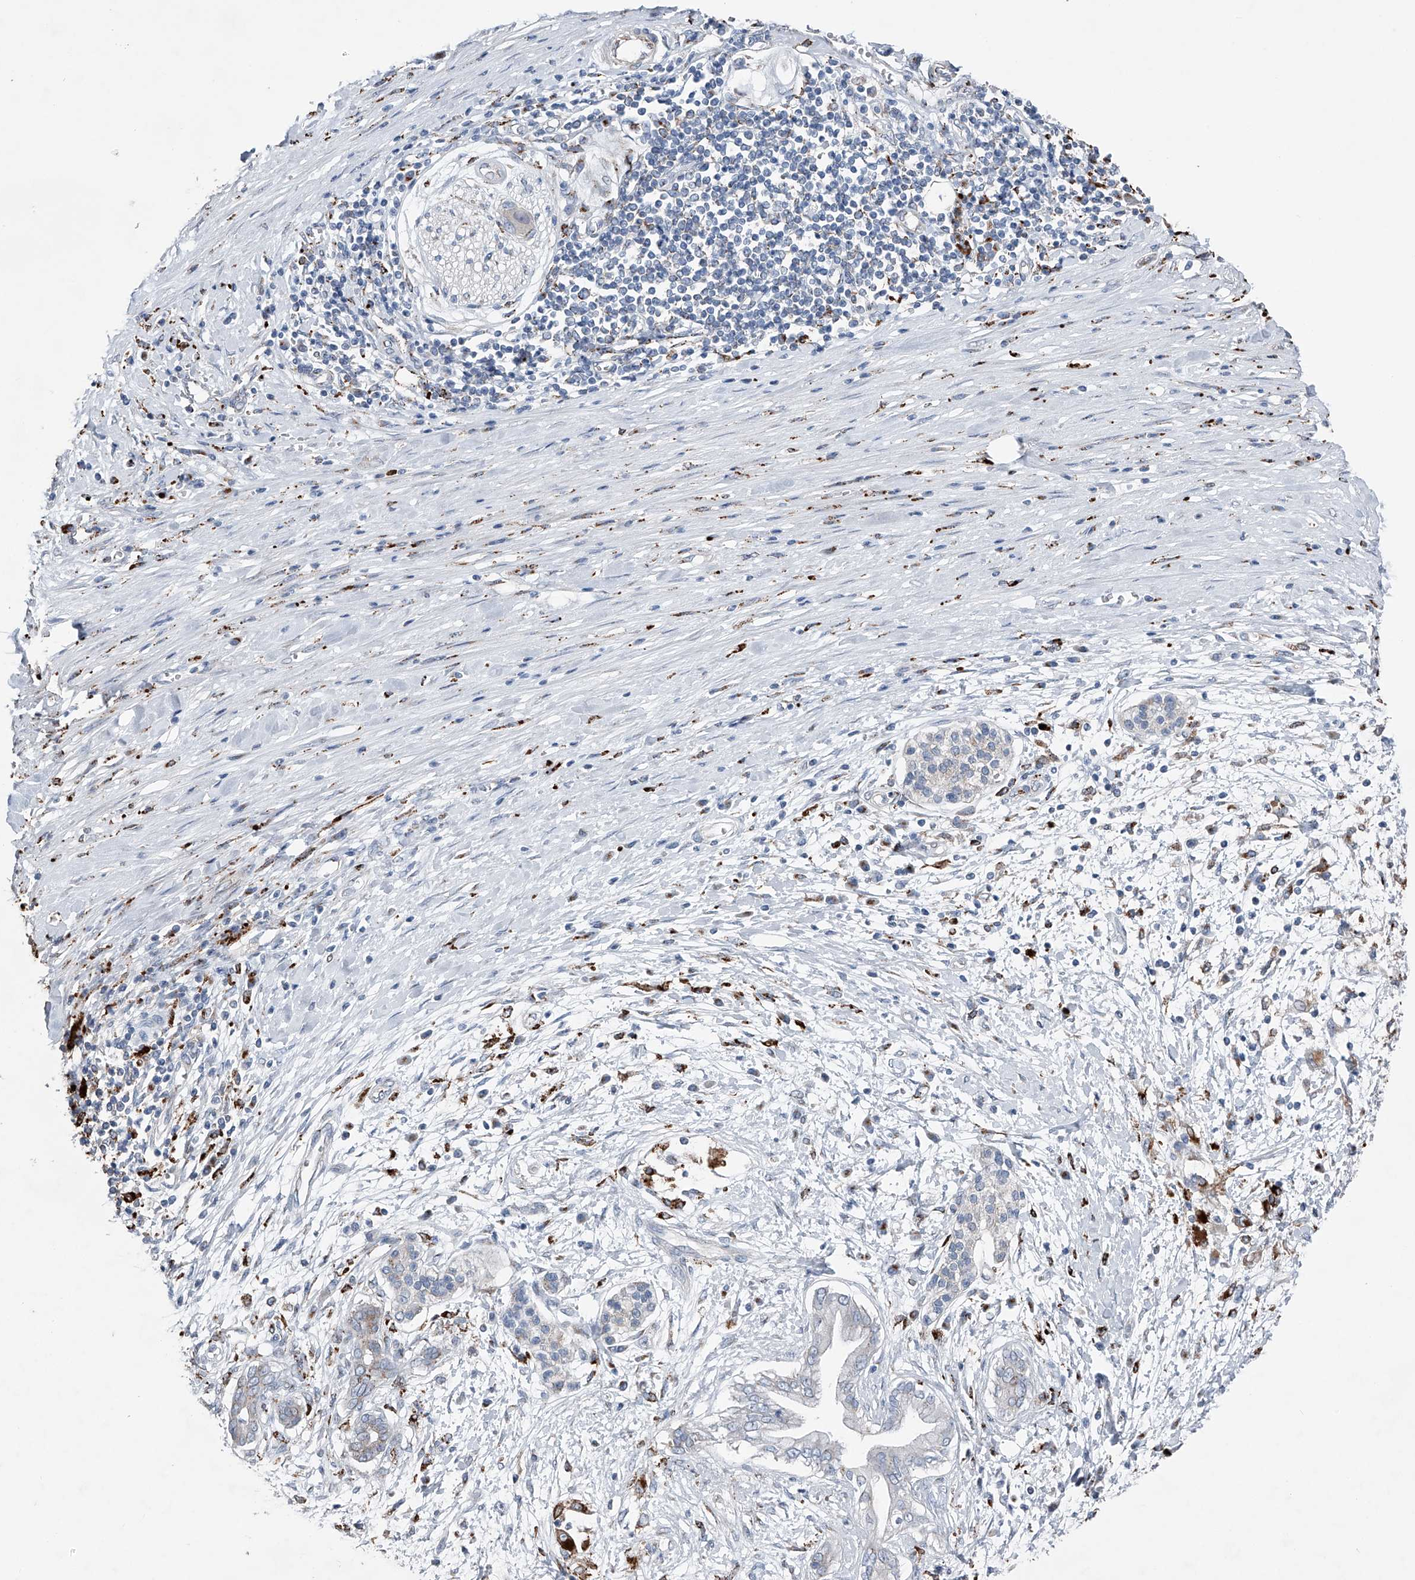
{"staining": {"intensity": "weak", "quantity": "25%-75%", "location": "cytoplasmic/membranous"}, "tissue": "pancreatic cancer", "cell_type": "Tumor cells", "image_type": "cancer", "snomed": [{"axis": "morphology", "description": "Adenocarcinoma, NOS"}, {"axis": "topography", "description": "Pancreas"}], "caption": "Immunohistochemical staining of human pancreatic cancer demonstrates low levels of weak cytoplasmic/membranous protein staining in about 25%-75% of tumor cells. The staining was performed using DAB (3,3'-diaminobenzidine), with brown indicating positive protein expression. Nuclei are stained blue with hematoxylin.", "gene": "ZNF772", "patient": {"sex": "male", "age": 58}}